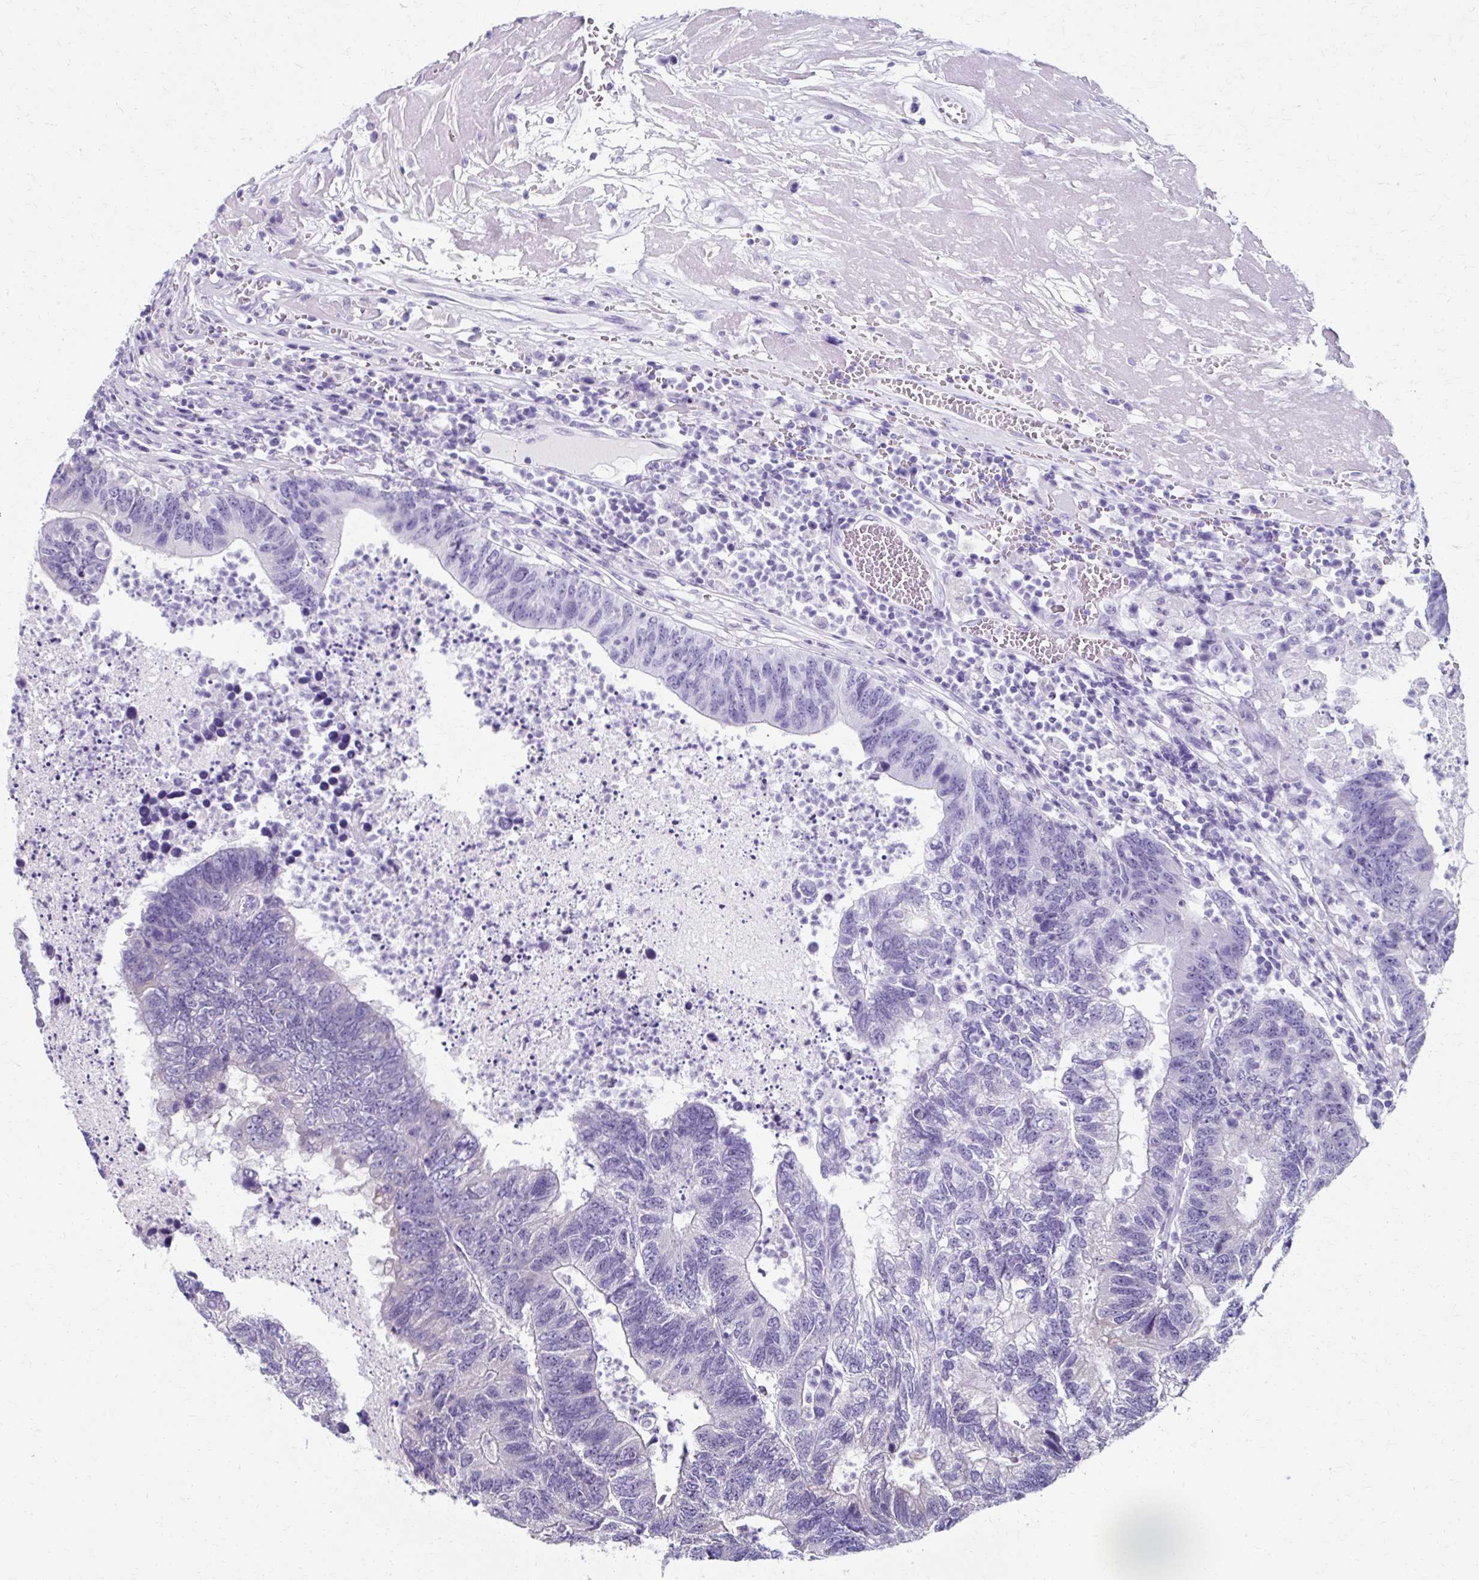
{"staining": {"intensity": "negative", "quantity": "none", "location": "none"}, "tissue": "colorectal cancer", "cell_type": "Tumor cells", "image_type": "cancer", "snomed": [{"axis": "morphology", "description": "Adenocarcinoma, NOS"}, {"axis": "topography", "description": "Colon"}], "caption": "The immunohistochemistry histopathology image has no significant staining in tumor cells of colorectal cancer tissue.", "gene": "ZNF555", "patient": {"sex": "female", "age": 48}}